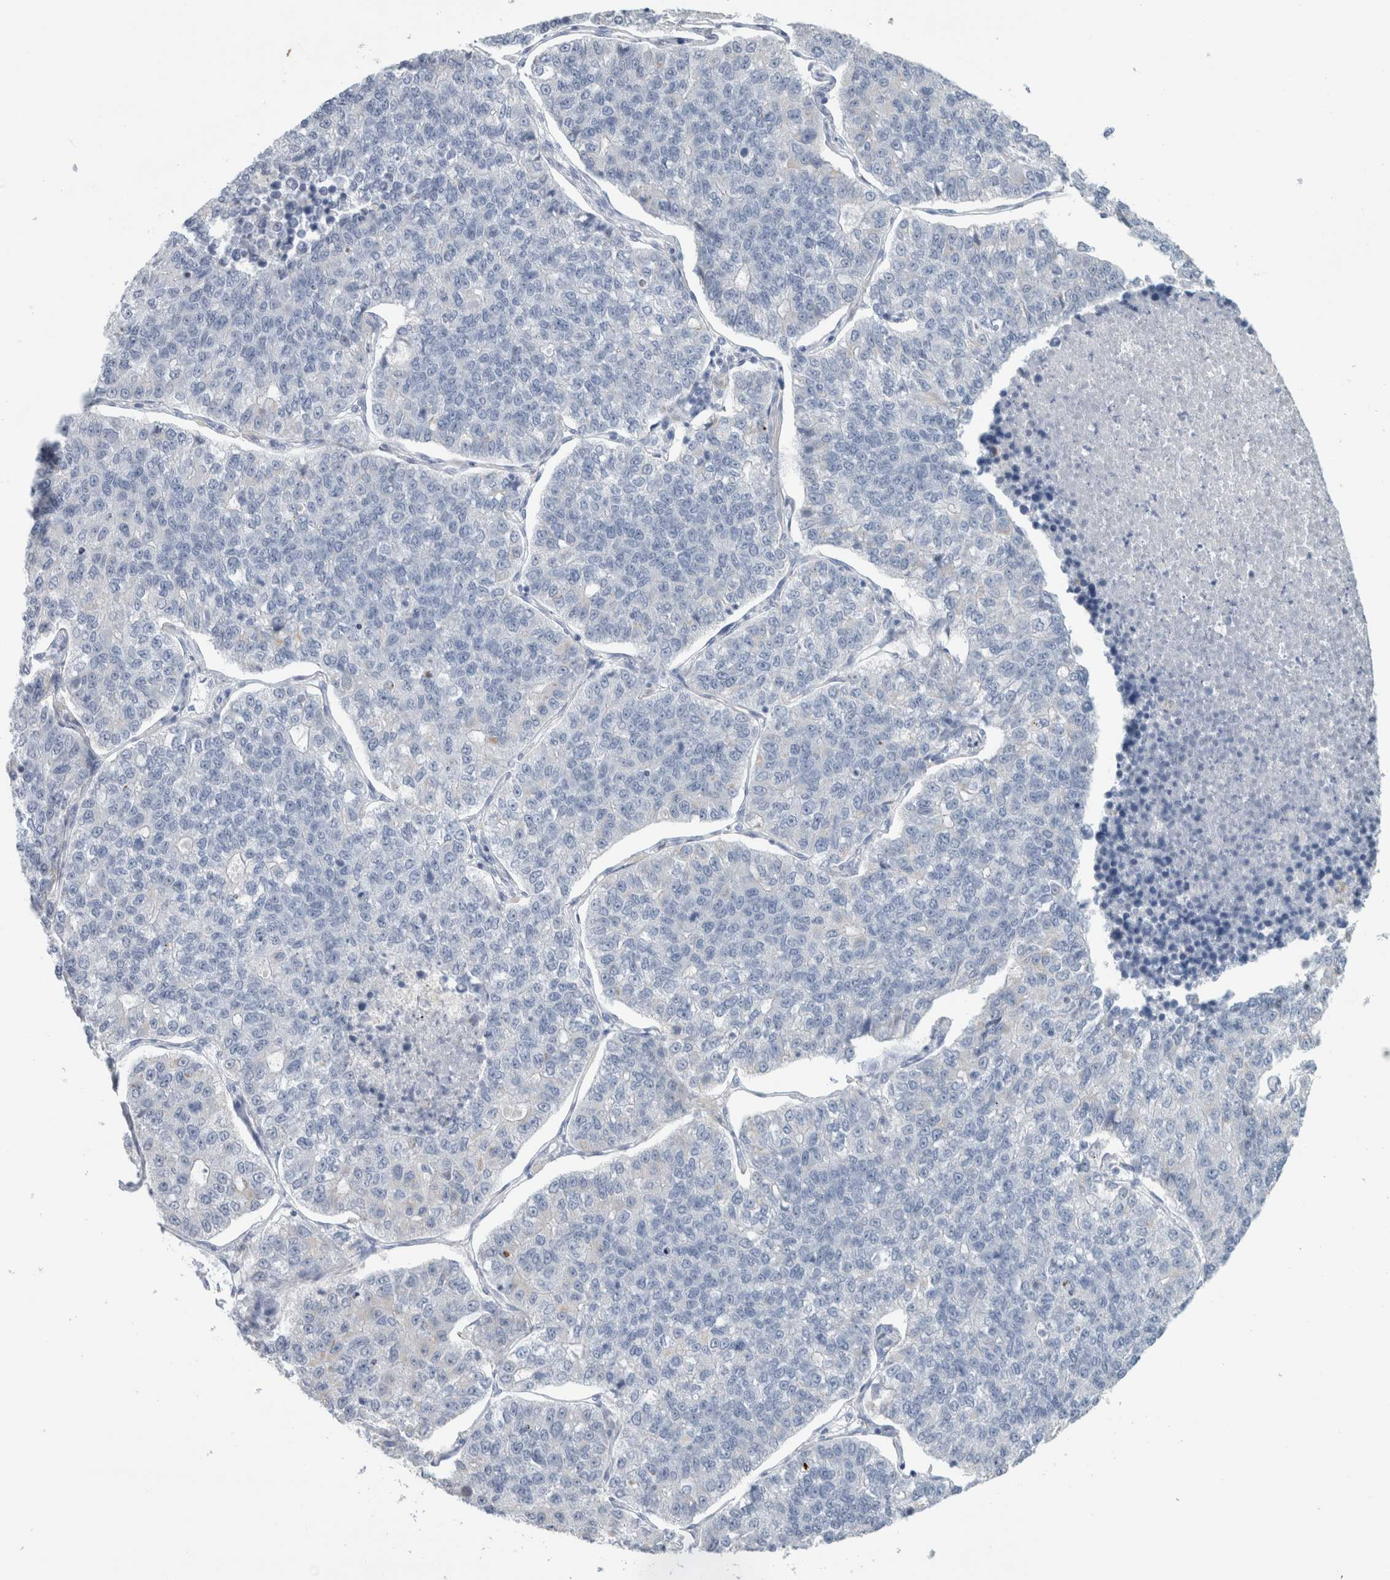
{"staining": {"intensity": "negative", "quantity": "none", "location": "none"}, "tissue": "lung cancer", "cell_type": "Tumor cells", "image_type": "cancer", "snomed": [{"axis": "morphology", "description": "Adenocarcinoma, NOS"}, {"axis": "topography", "description": "Lung"}], "caption": "This is an IHC histopathology image of human lung cancer (adenocarcinoma). There is no expression in tumor cells.", "gene": "RPH3AL", "patient": {"sex": "male", "age": 49}}